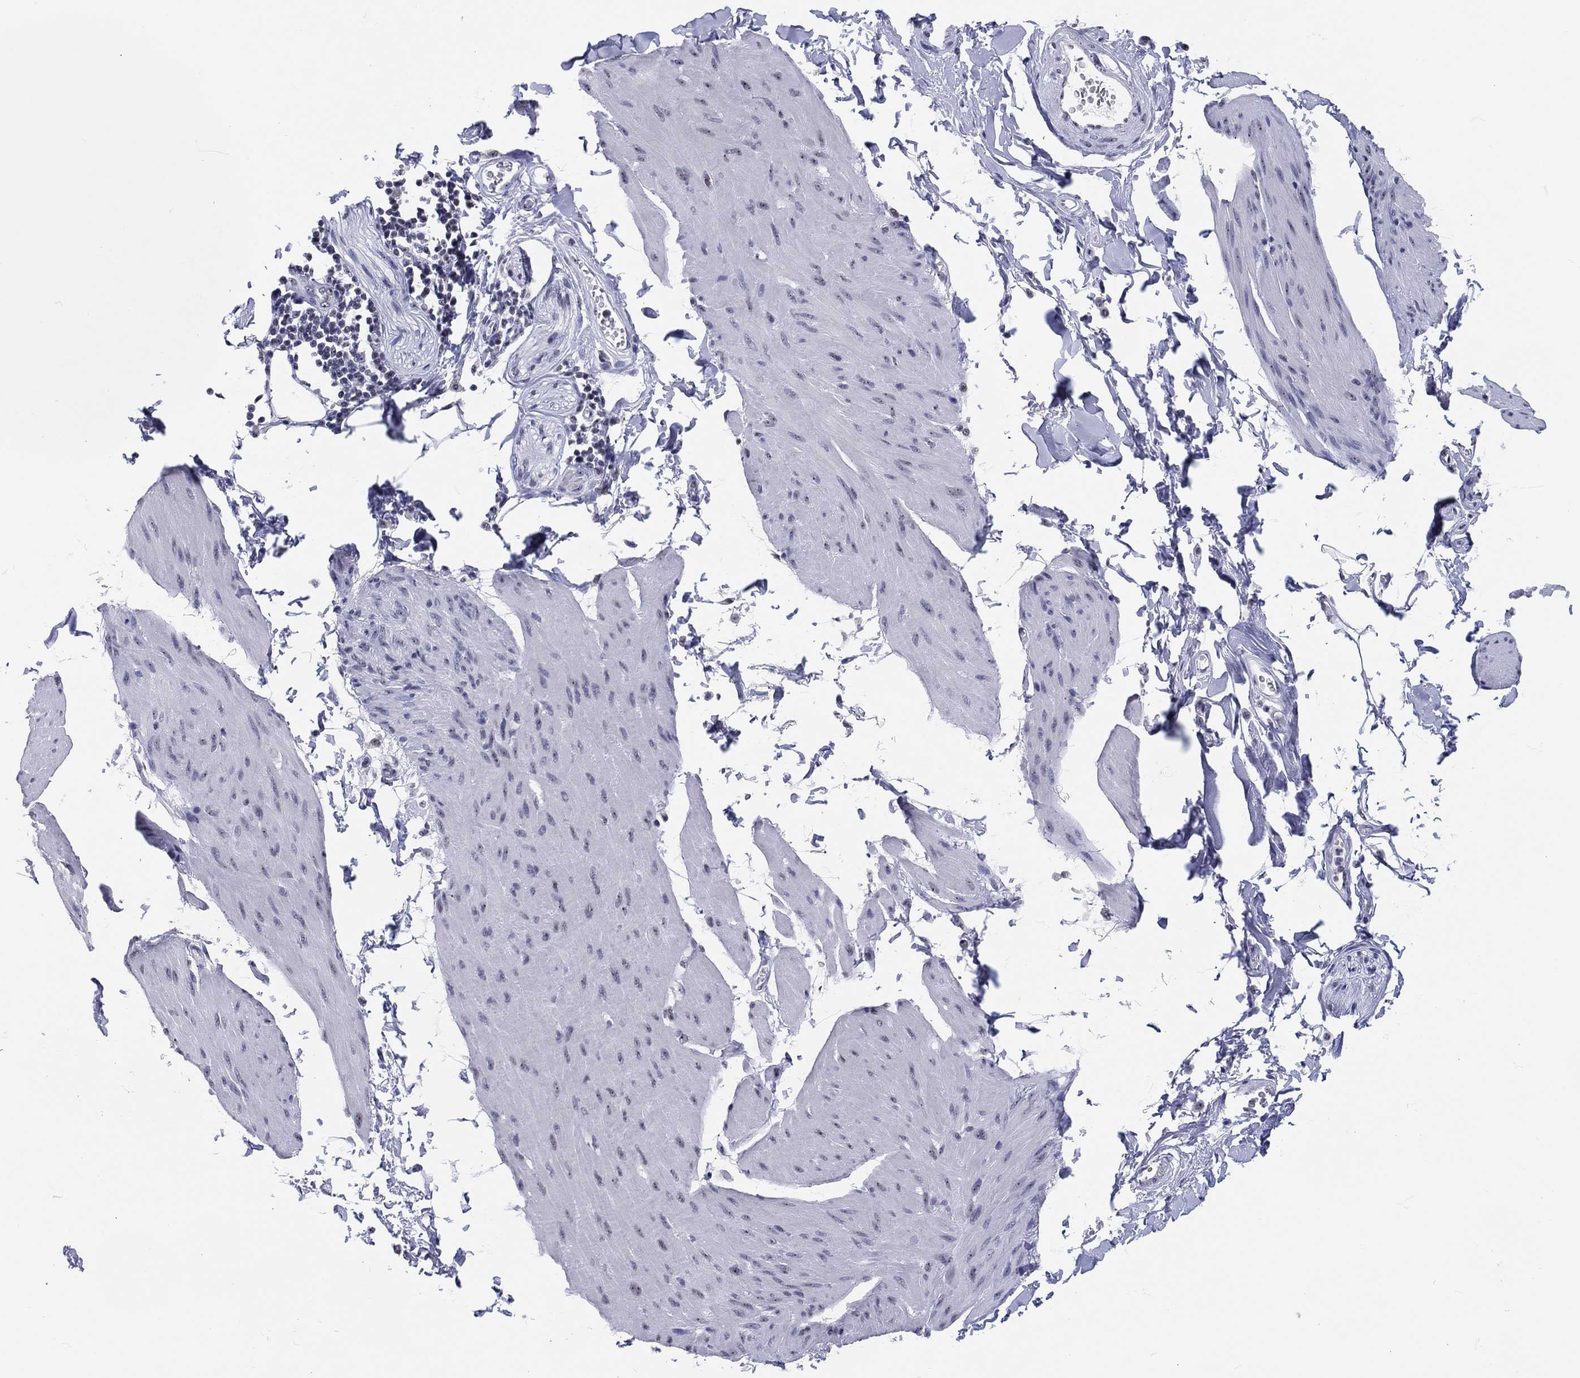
{"staining": {"intensity": "negative", "quantity": "none", "location": "none"}, "tissue": "smooth muscle", "cell_type": "Smooth muscle cells", "image_type": "normal", "snomed": [{"axis": "morphology", "description": "Normal tissue, NOS"}, {"axis": "topography", "description": "Adipose tissue"}, {"axis": "topography", "description": "Smooth muscle"}, {"axis": "topography", "description": "Peripheral nerve tissue"}], "caption": "DAB (3,3'-diaminobenzidine) immunohistochemical staining of benign smooth muscle shows no significant expression in smooth muscle cells. (DAB (3,3'-diaminobenzidine) immunohistochemistry with hematoxylin counter stain).", "gene": "MAPK8IP1", "patient": {"sex": "male", "age": 83}}